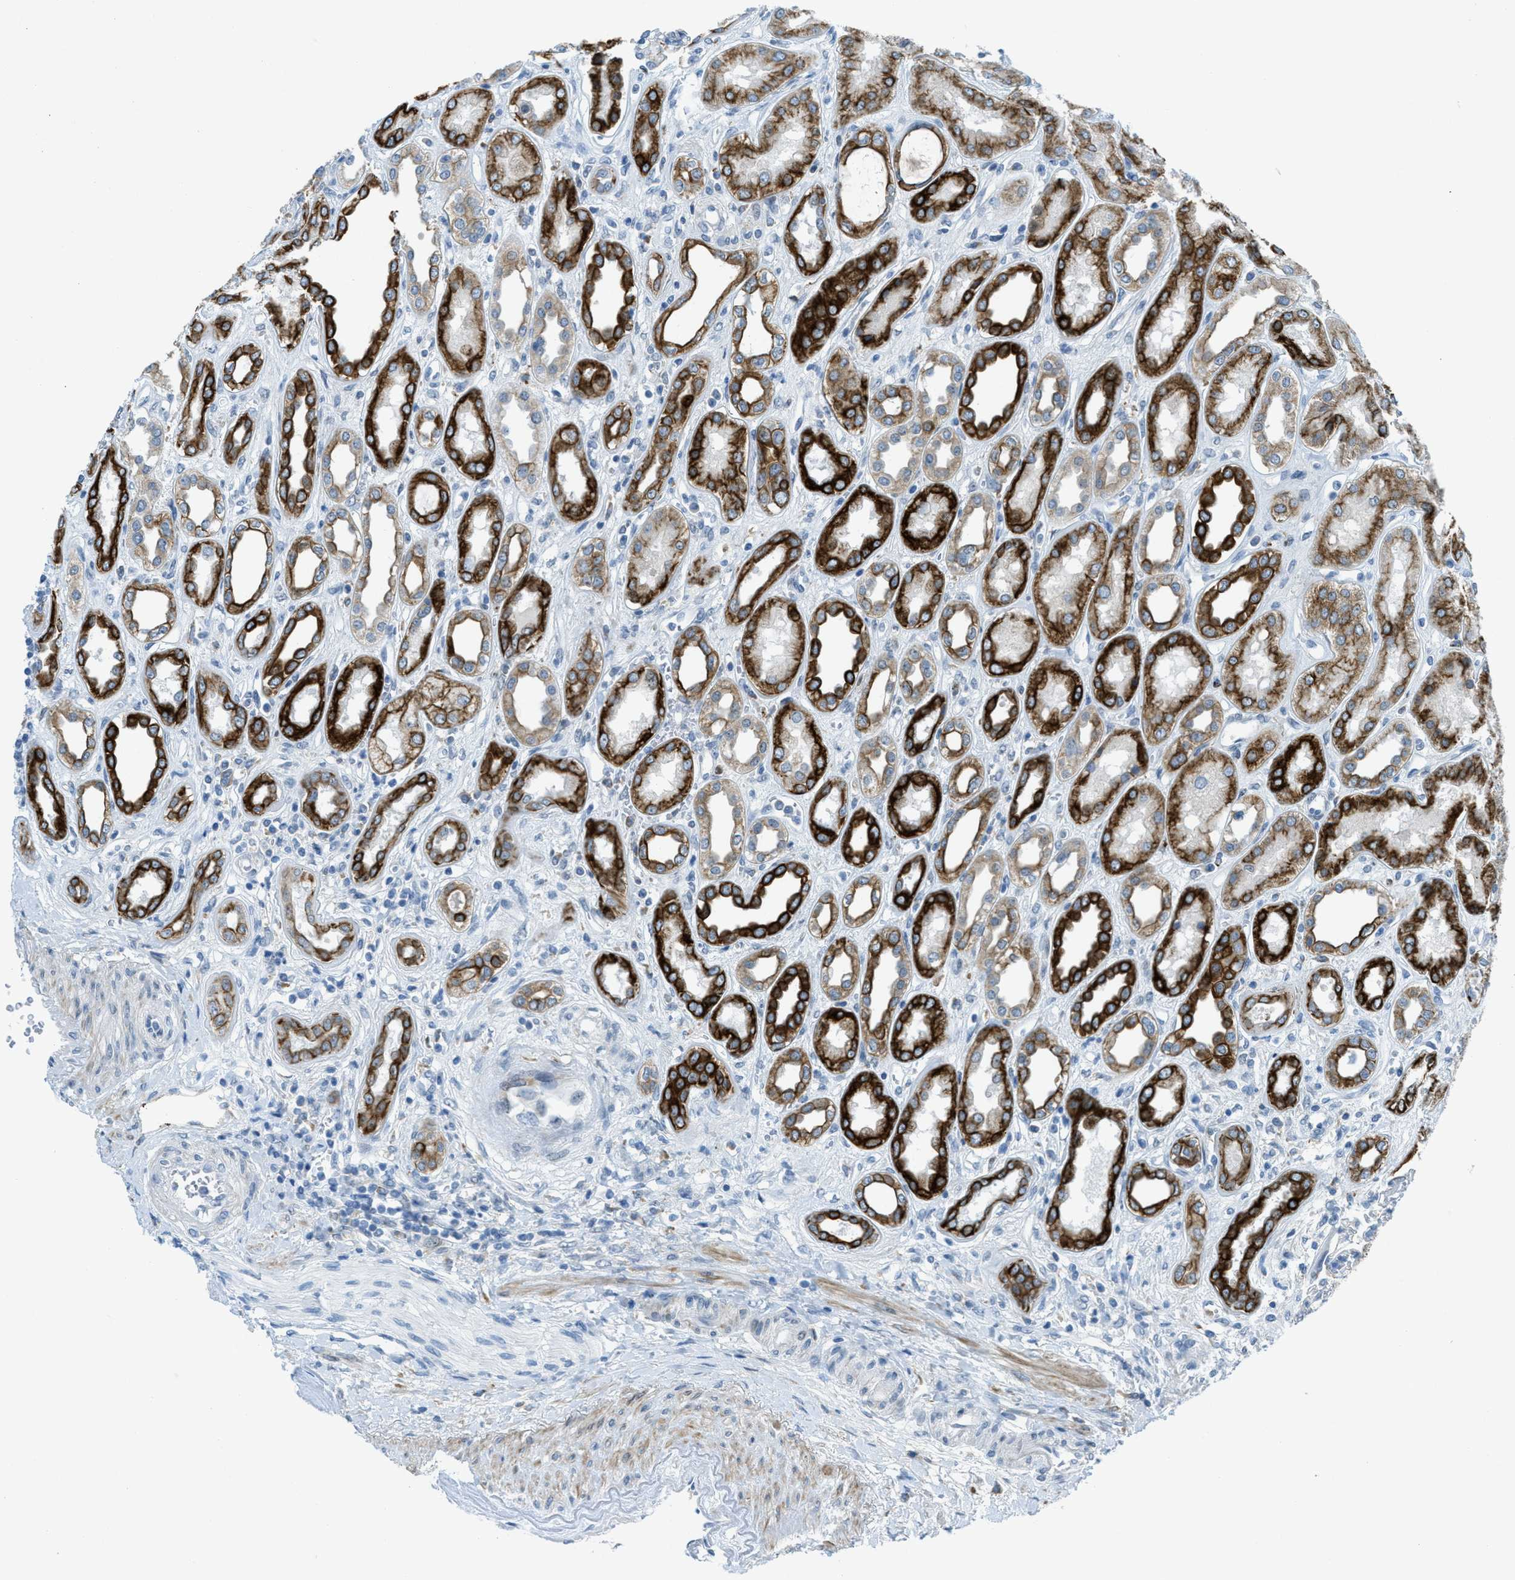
{"staining": {"intensity": "moderate", "quantity": "<25%", "location": "cytoplasmic/membranous"}, "tissue": "kidney", "cell_type": "Cells in glomeruli", "image_type": "normal", "snomed": [{"axis": "morphology", "description": "Normal tissue, NOS"}, {"axis": "topography", "description": "Kidney"}], "caption": "Cells in glomeruli exhibit low levels of moderate cytoplasmic/membranous positivity in about <25% of cells in normal kidney.", "gene": "KLHL8", "patient": {"sex": "male", "age": 59}}